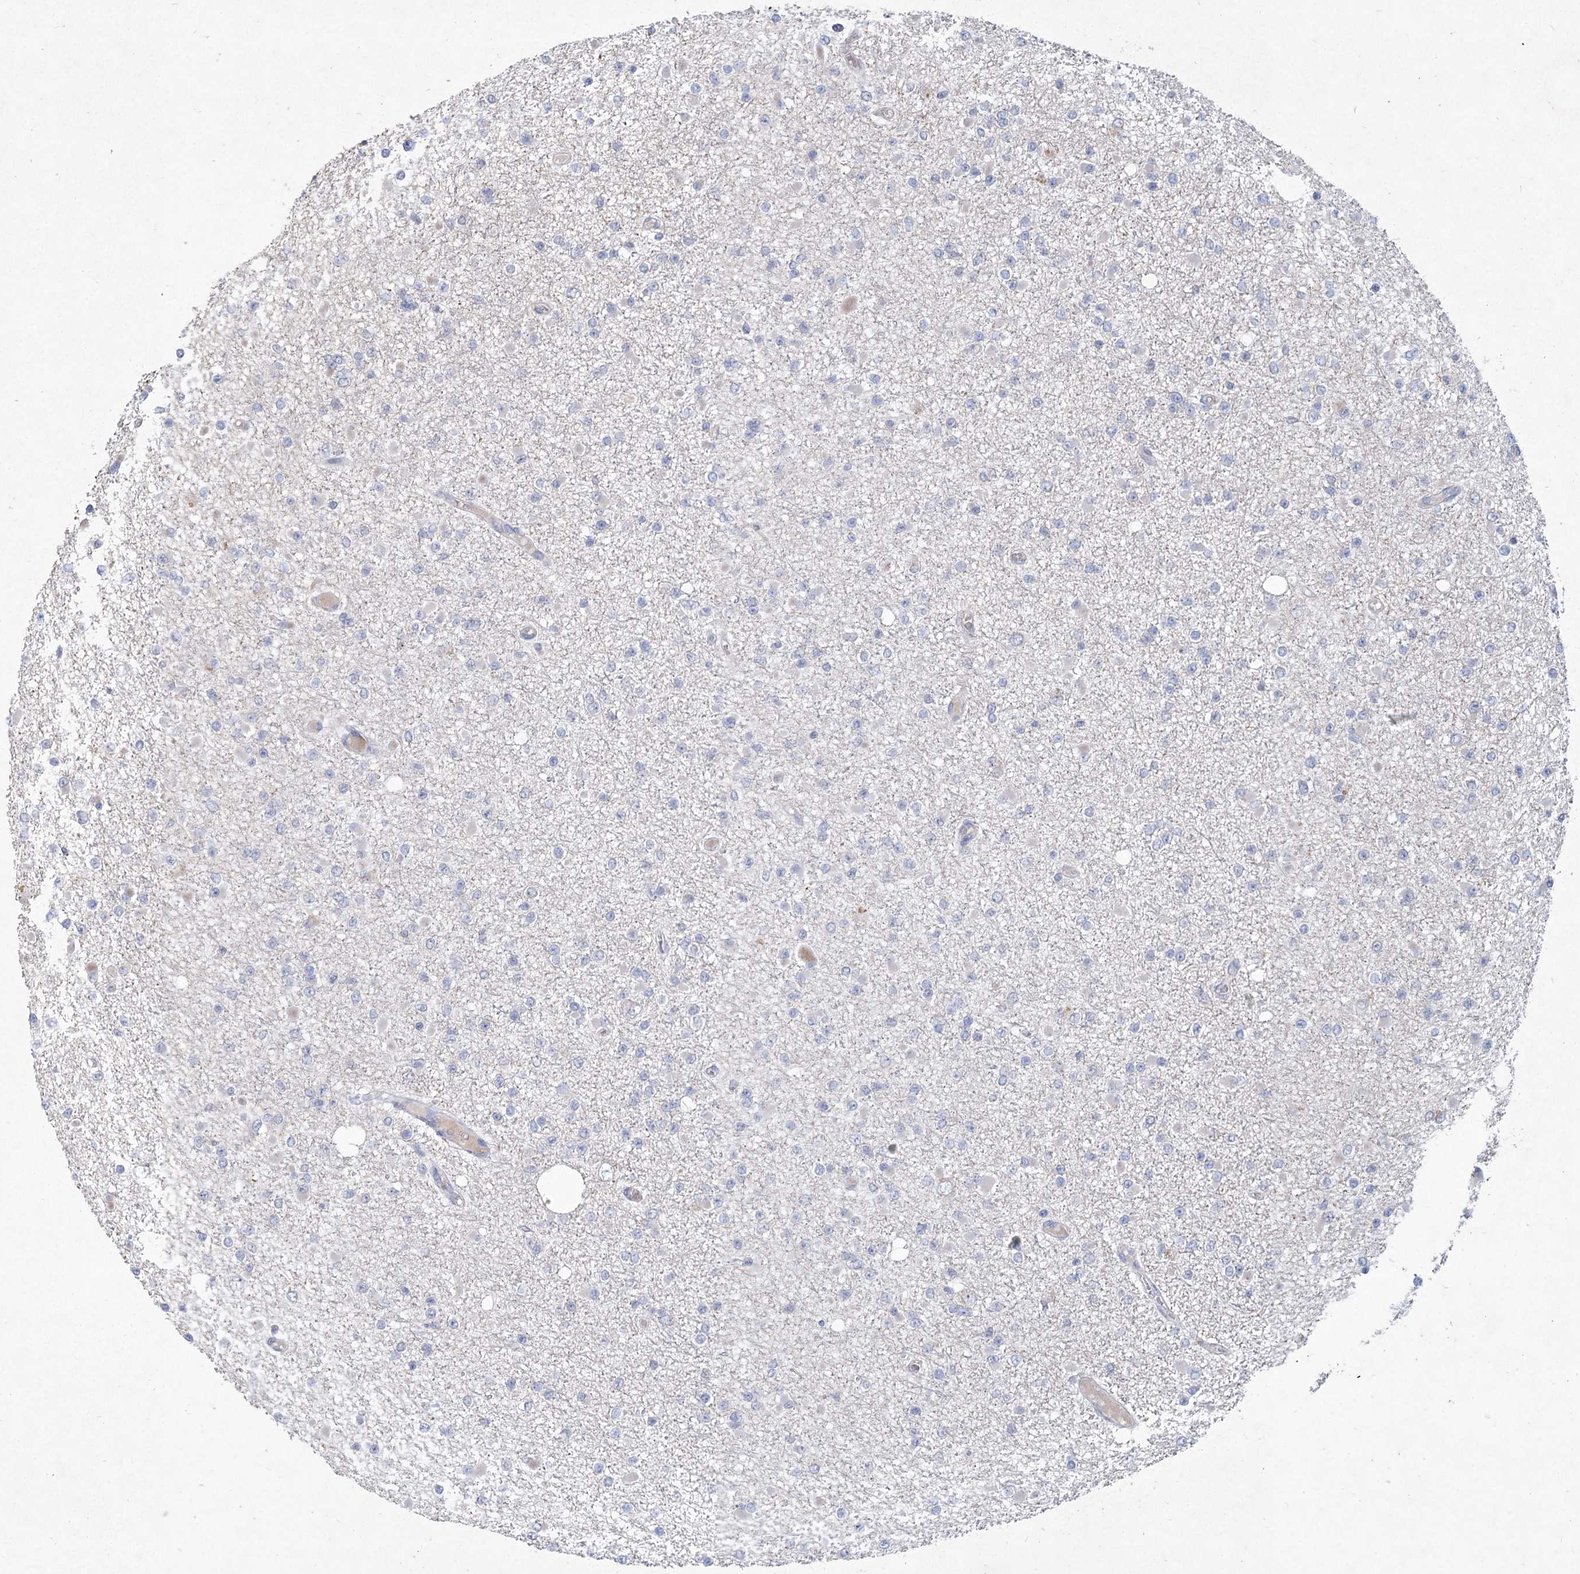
{"staining": {"intensity": "negative", "quantity": "none", "location": "none"}, "tissue": "glioma", "cell_type": "Tumor cells", "image_type": "cancer", "snomed": [{"axis": "morphology", "description": "Glioma, malignant, Low grade"}, {"axis": "topography", "description": "Brain"}], "caption": "This micrograph is of glioma stained with immunohistochemistry to label a protein in brown with the nuclei are counter-stained blue. There is no positivity in tumor cells.", "gene": "GCNT4", "patient": {"sex": "female", "age": 22}}